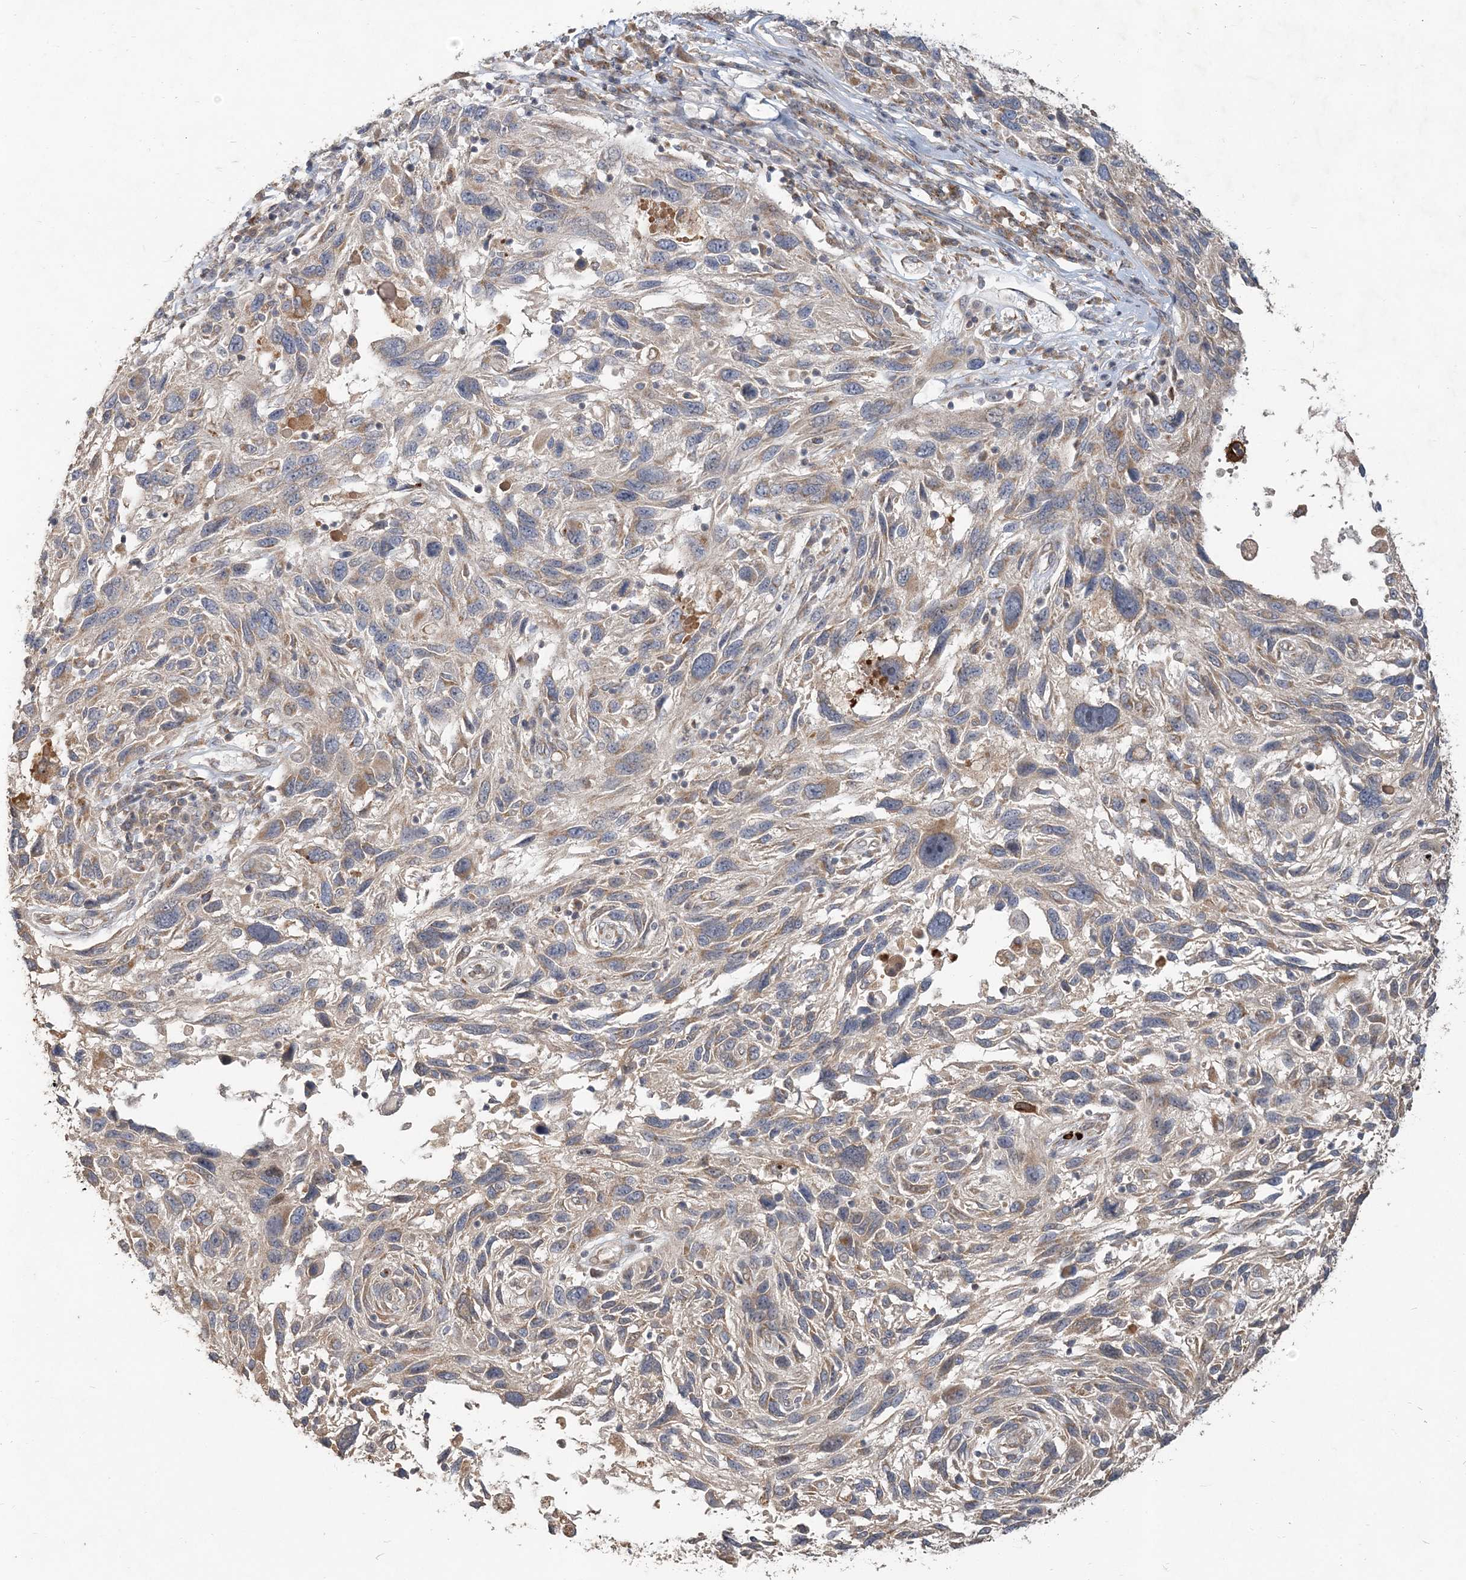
{"staining": {"intensity": "weak", "quantity": "<25%", "location": "cytoplasmic/membranous"}, "tissue": "melanoma", "cell_type": "Tumor cells", "image_type": "cancer", "snomed": [{"axis": "morphology", "description": "Malignant melanoma, NOS"}, {"axis": "topography", "description": "Skin"}], "caption": "A high-resolution image shows immunohistochemistry (IHC) staining of malignant melanoma, which displays no significant staining in tumor cells.", "gene": "RAB14", "patient": {"sex": "male", "age": 53}}